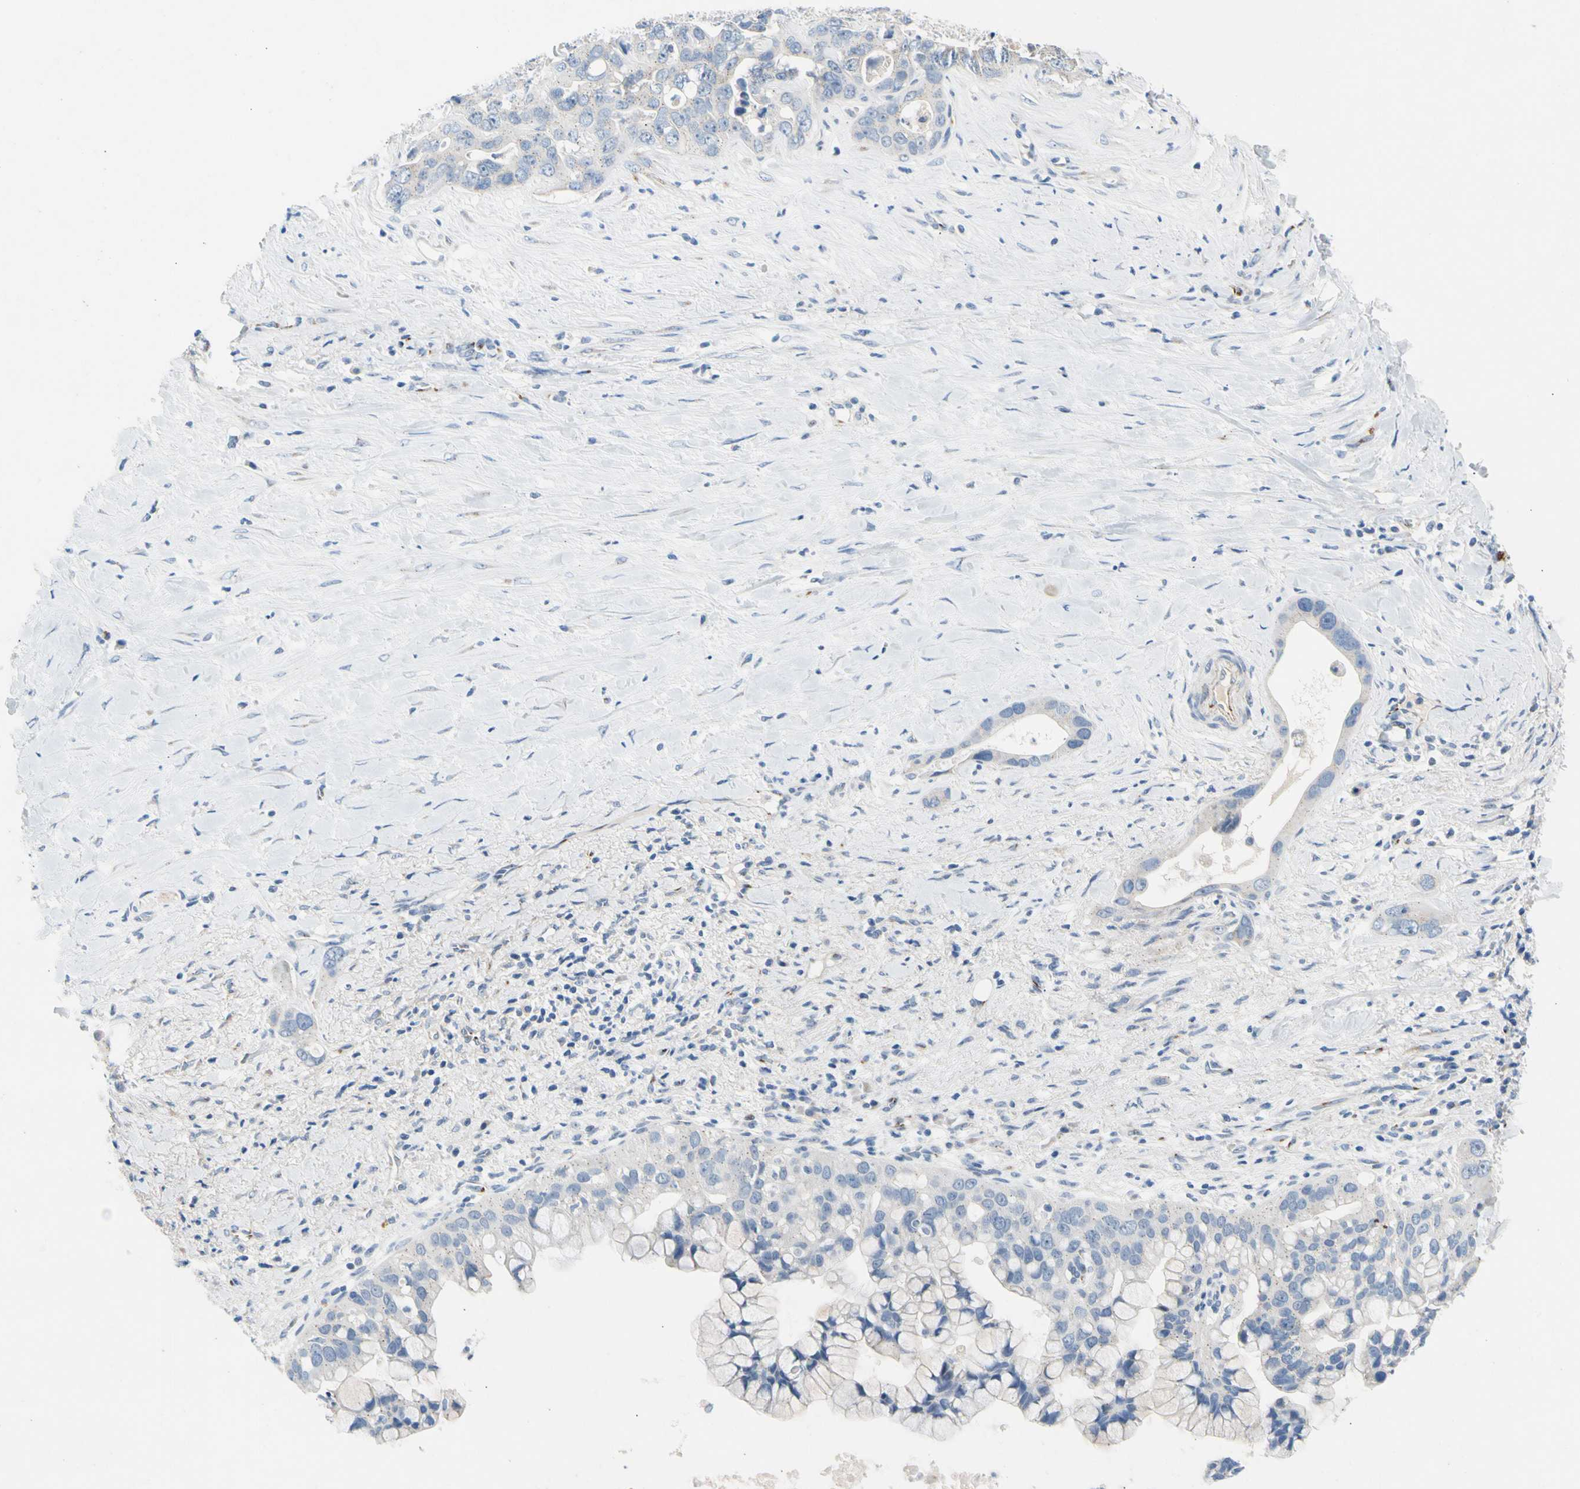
{"staining": {"intensity": "negative", "quantity": "none", "location": "none"}, "tissue": "liver cancer", "cell_type": "Tumor cells", "image_type": "cancer", "snomed": [{"axis": "morphology", "description": "Cholangiocarcinoma"}, {"axis": "topography", "description": "Liver"}], "caption": "The photomicrograph demonstrates no staining of tumor cells in liver cancer (cholangiocarcinoma).", "gene": "GASK1B", "patient": {"sex": "female", "age": 65}}